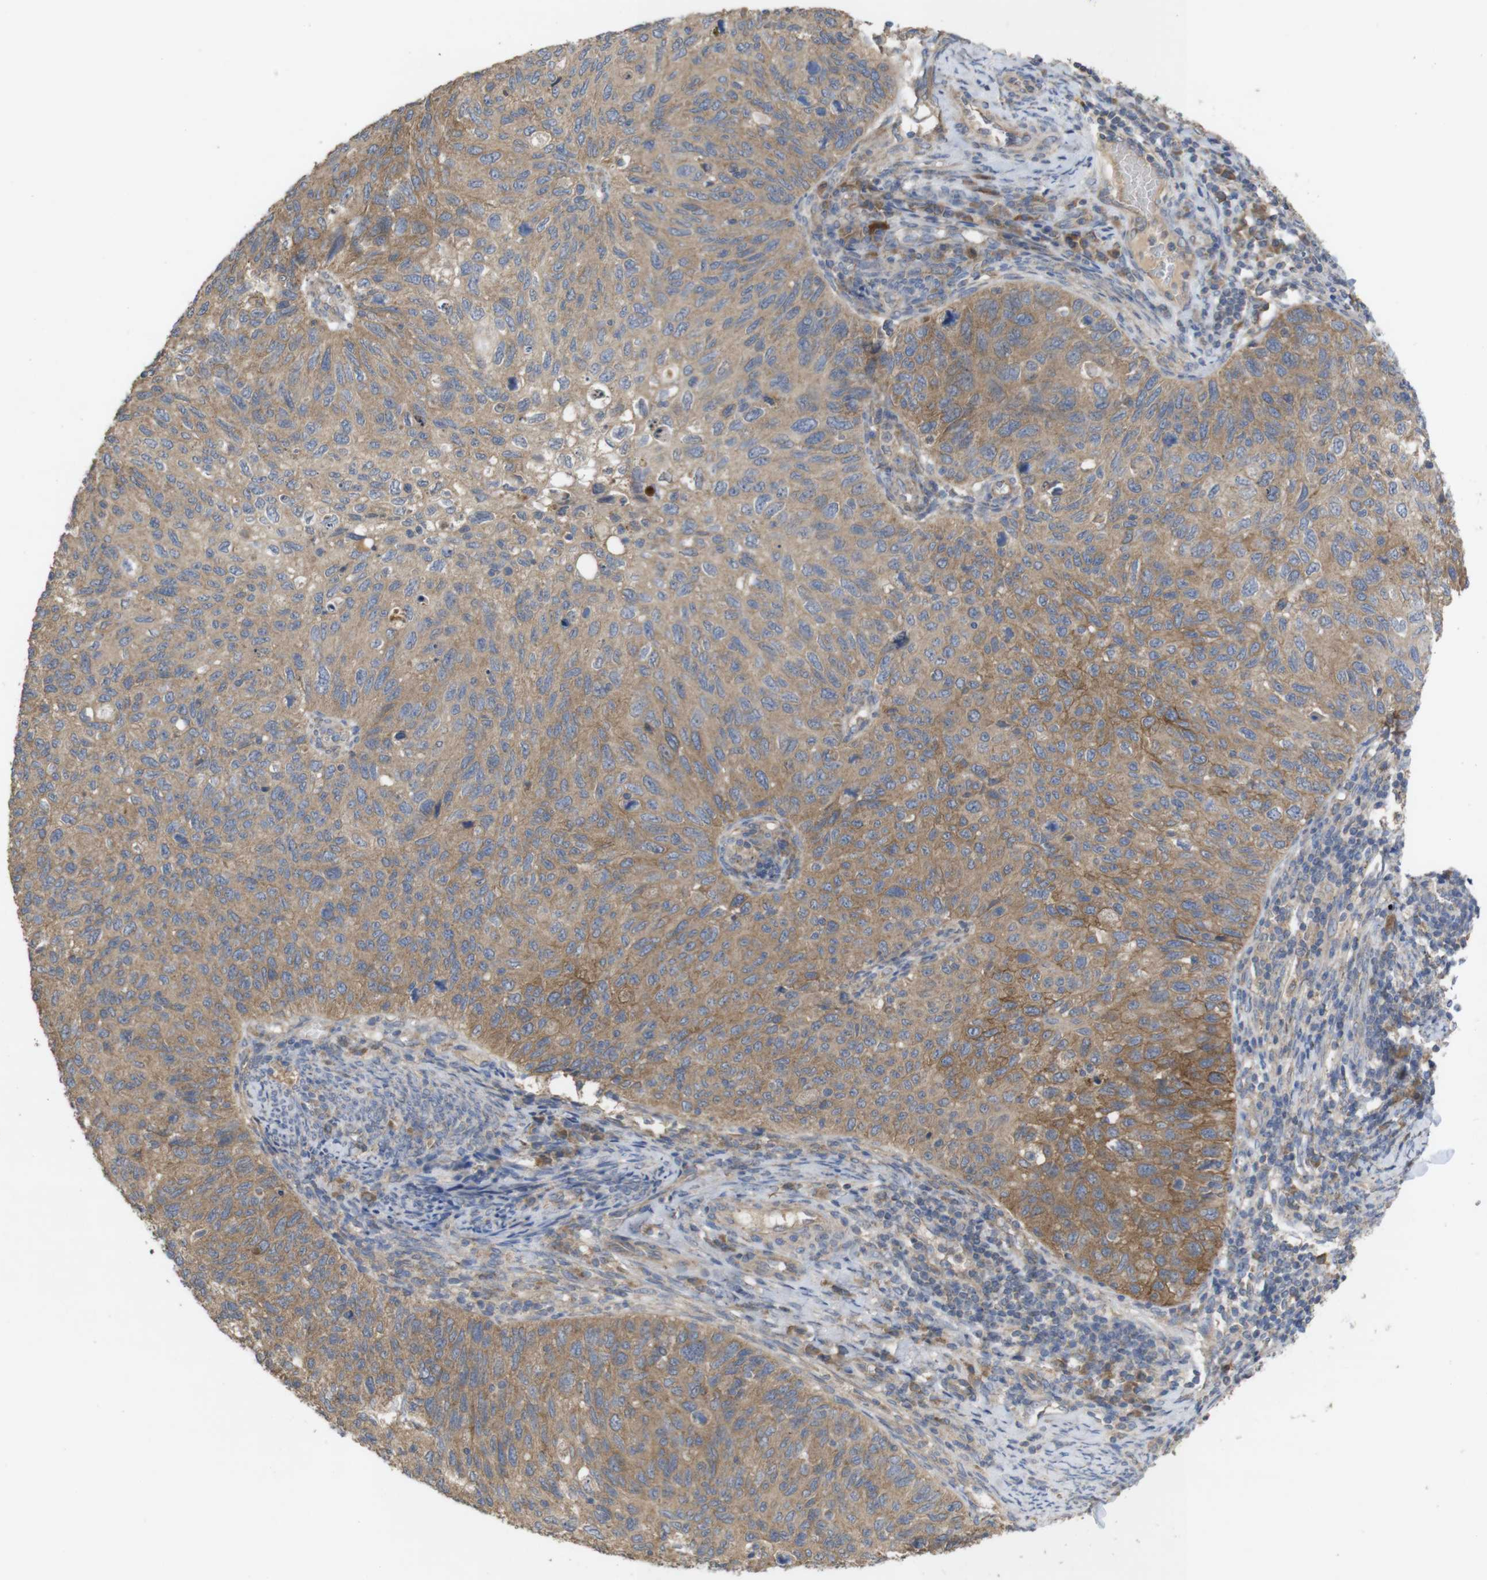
{"staining": {"intensity": "moderate", "quantity": ">75%", "location": "cytoplasmic/membranous"}, "tissue": "cervical cancer", "cell_type": "Tumor cells", "image_type": "cancer", "snomed": [{"axis": "morphology", "description": "Squamous cell carcinoma, NOS"}, {"axis": "topography", "description": "Cervix"}], "caption": "A medium amount of moderate cytoplasmic/membranous staining is present in about >75% of tumor cells in cervical cancer tissue. Nuclei are stained in blue.", "gene": "KCNS3", "patient": {"sex": "female", "age": 70}}